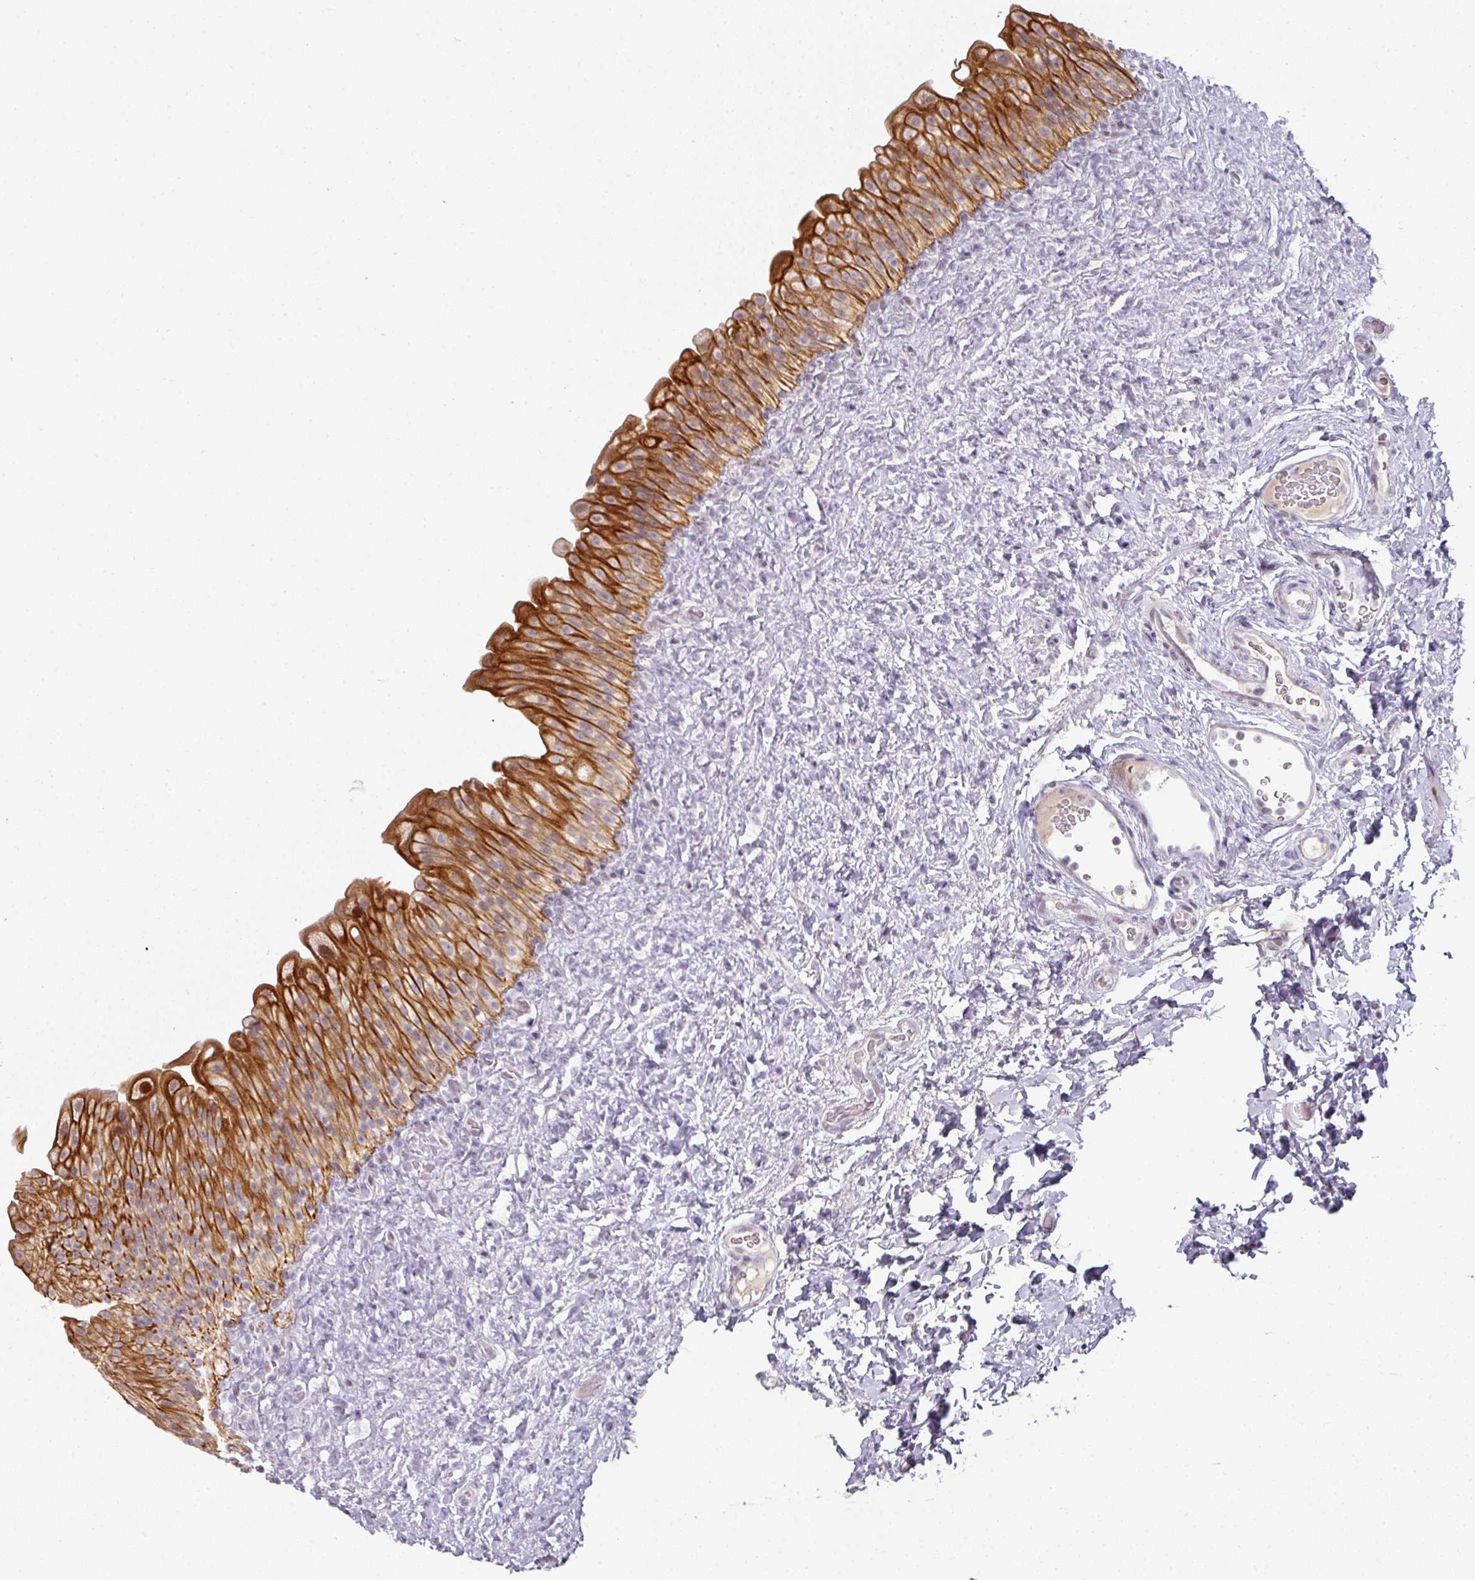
{"staining": {"intensity": "strong", "quantity": ">75%", "location": "cytoplasmic/membranous"}, "tissue": "urinary bladder", "cell_type": "Urothelial cells", "image_type": "normal", "snomed": [{"axis": "morphology", "description": "Normal tissue, NOS"}, {"axis": "topography", "description": "Urinary bladder"}], "caption": "Protein staining of unremarkable urinary bladder displays strong cytoplasmic/membranous staining in about >75% of urothelial cells.", "gene": "GTF2H3", "patient": {"sex": "female", "age": 27}}